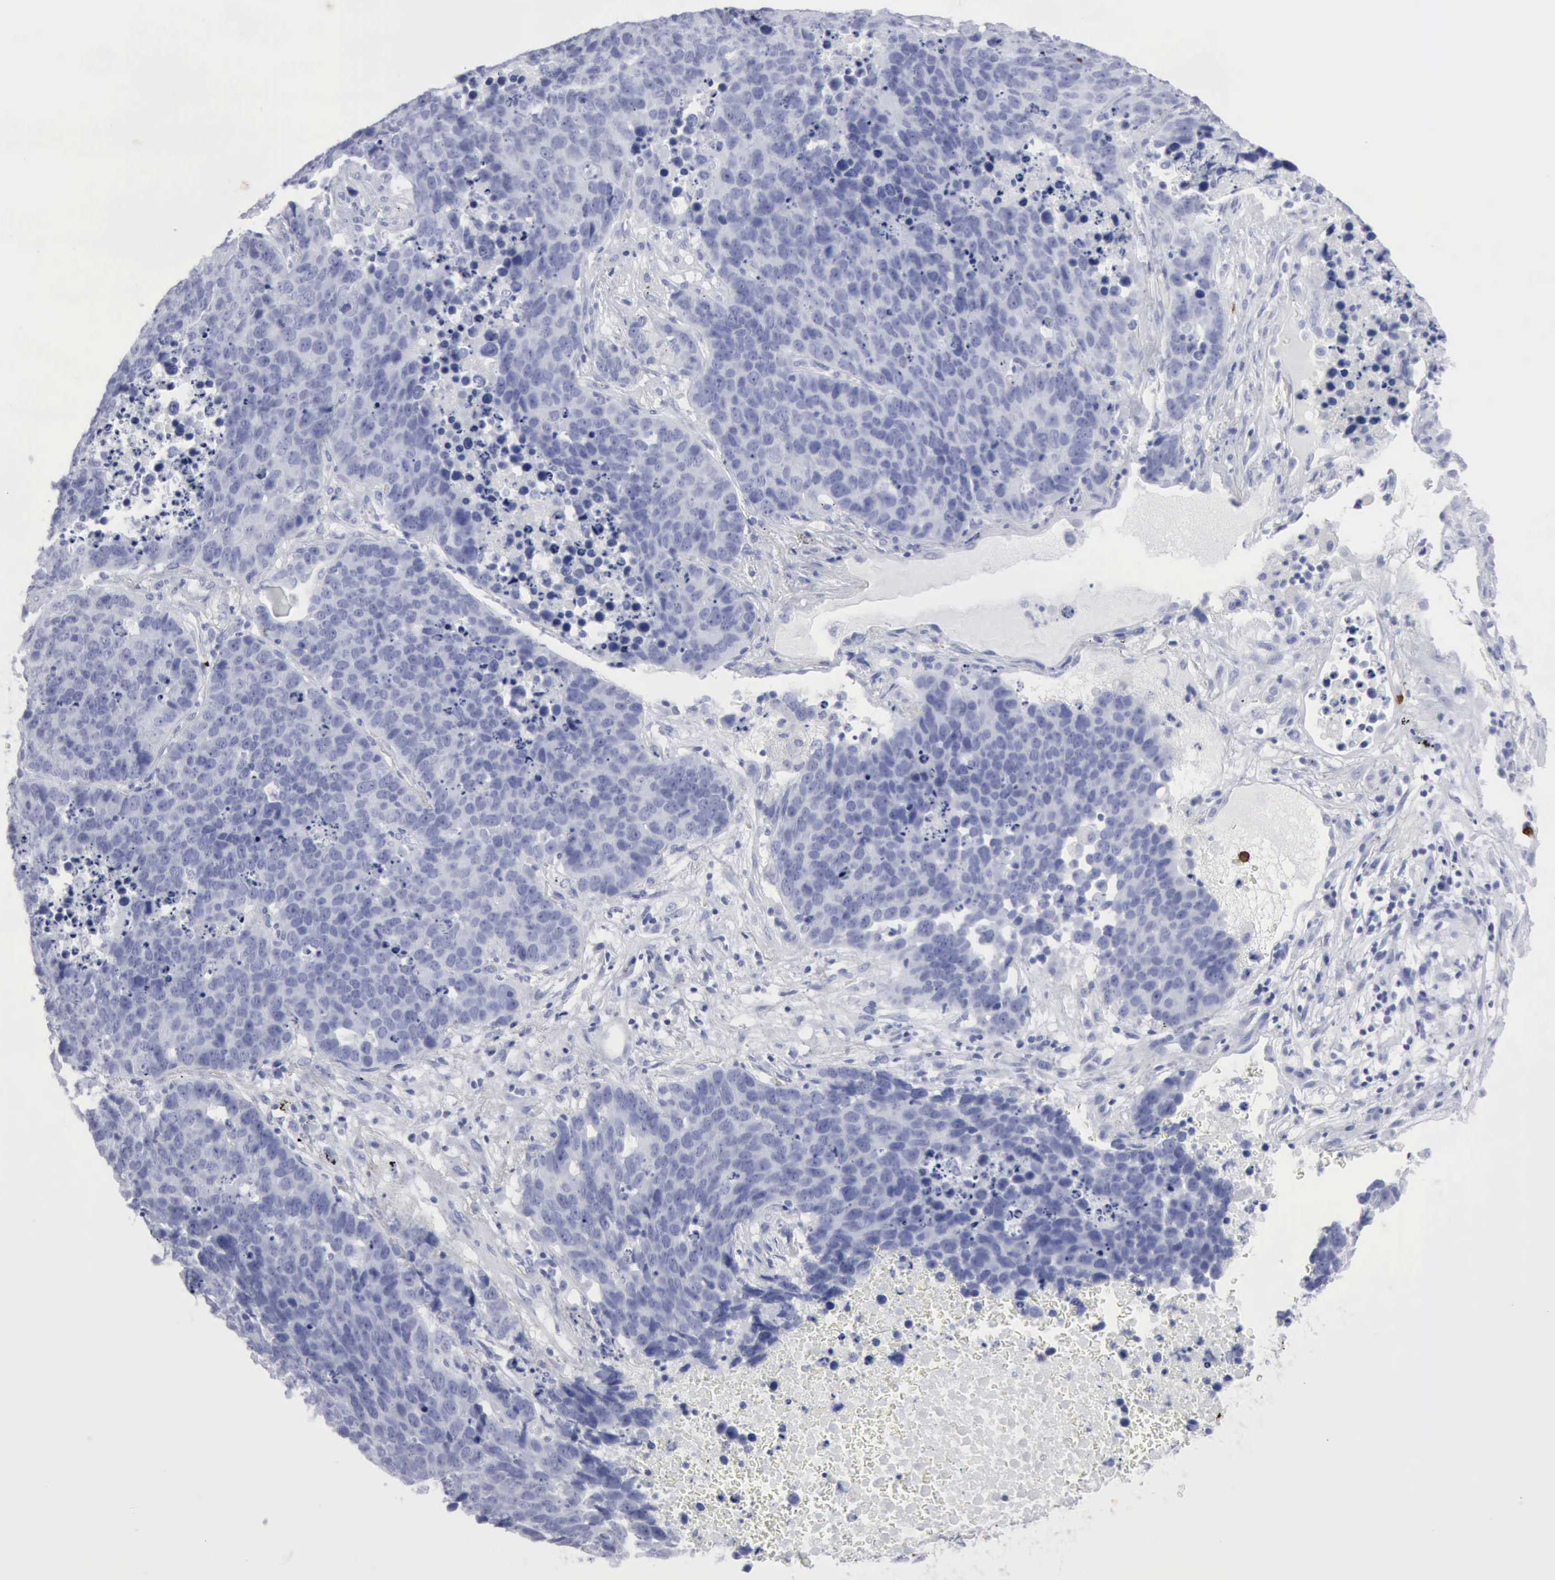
{"staining": {"intensity": "negative", "quantity": "none", "location": "none"}, "tissue": "lung cancer", "cell_type": "Tumor cells", "image_type": "cancer", "snomed": [{"axis": "morphology", "description": "Carcinoid, malignant, NOS"}, {"axis": "topography", "description": "Lung"}], "caption": "DAB (3,3'-diaminobenzidine) immunohistochemical staining of human carcinoid (malignant) (lung) shows no significant staining in tumor cells.", "gene": "CMA1", "patient": {"sex": "male", "age": 60}}